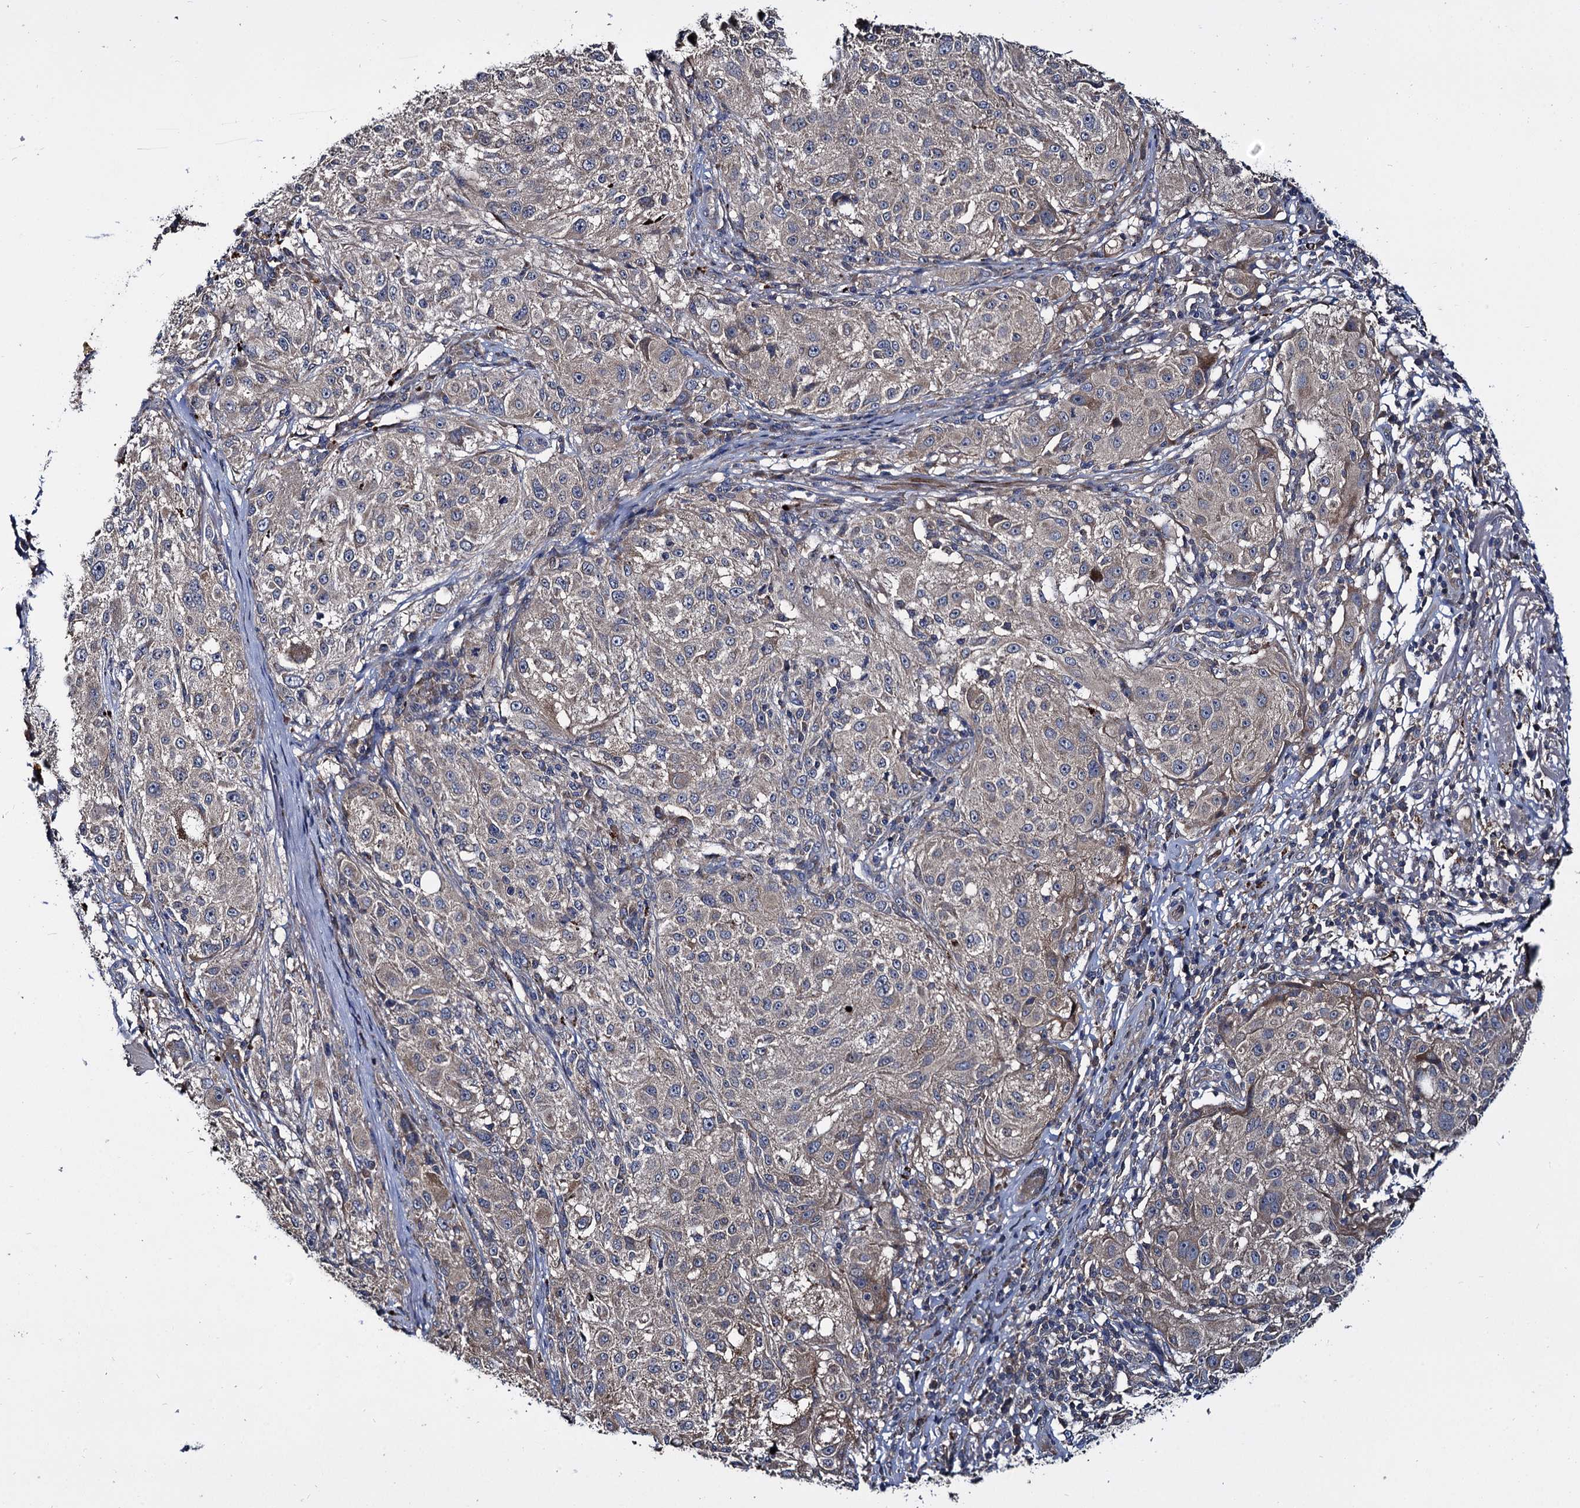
{"staining": {"intensity": "weak", "quantity": "<25%", "location": "cytoplasmic/membranous"}, "tissue": "melanoma", "cell_type": "Tumor cells", "image_type": "cancer", "snomed": [{"axis": "morphology", "description": "Necrosis, NOS"}, {"axis": "morphology", "description": "Malignant melanoma, NOS"}, {"axis": "topography", "description": "Skin"}], "caption": "This is an immunohistochemistry micrograph of human malignant melanoma. There is no expression in tumor cells.", "gene": "CEP192", "patient": {"sex": "female", "age": 87}}